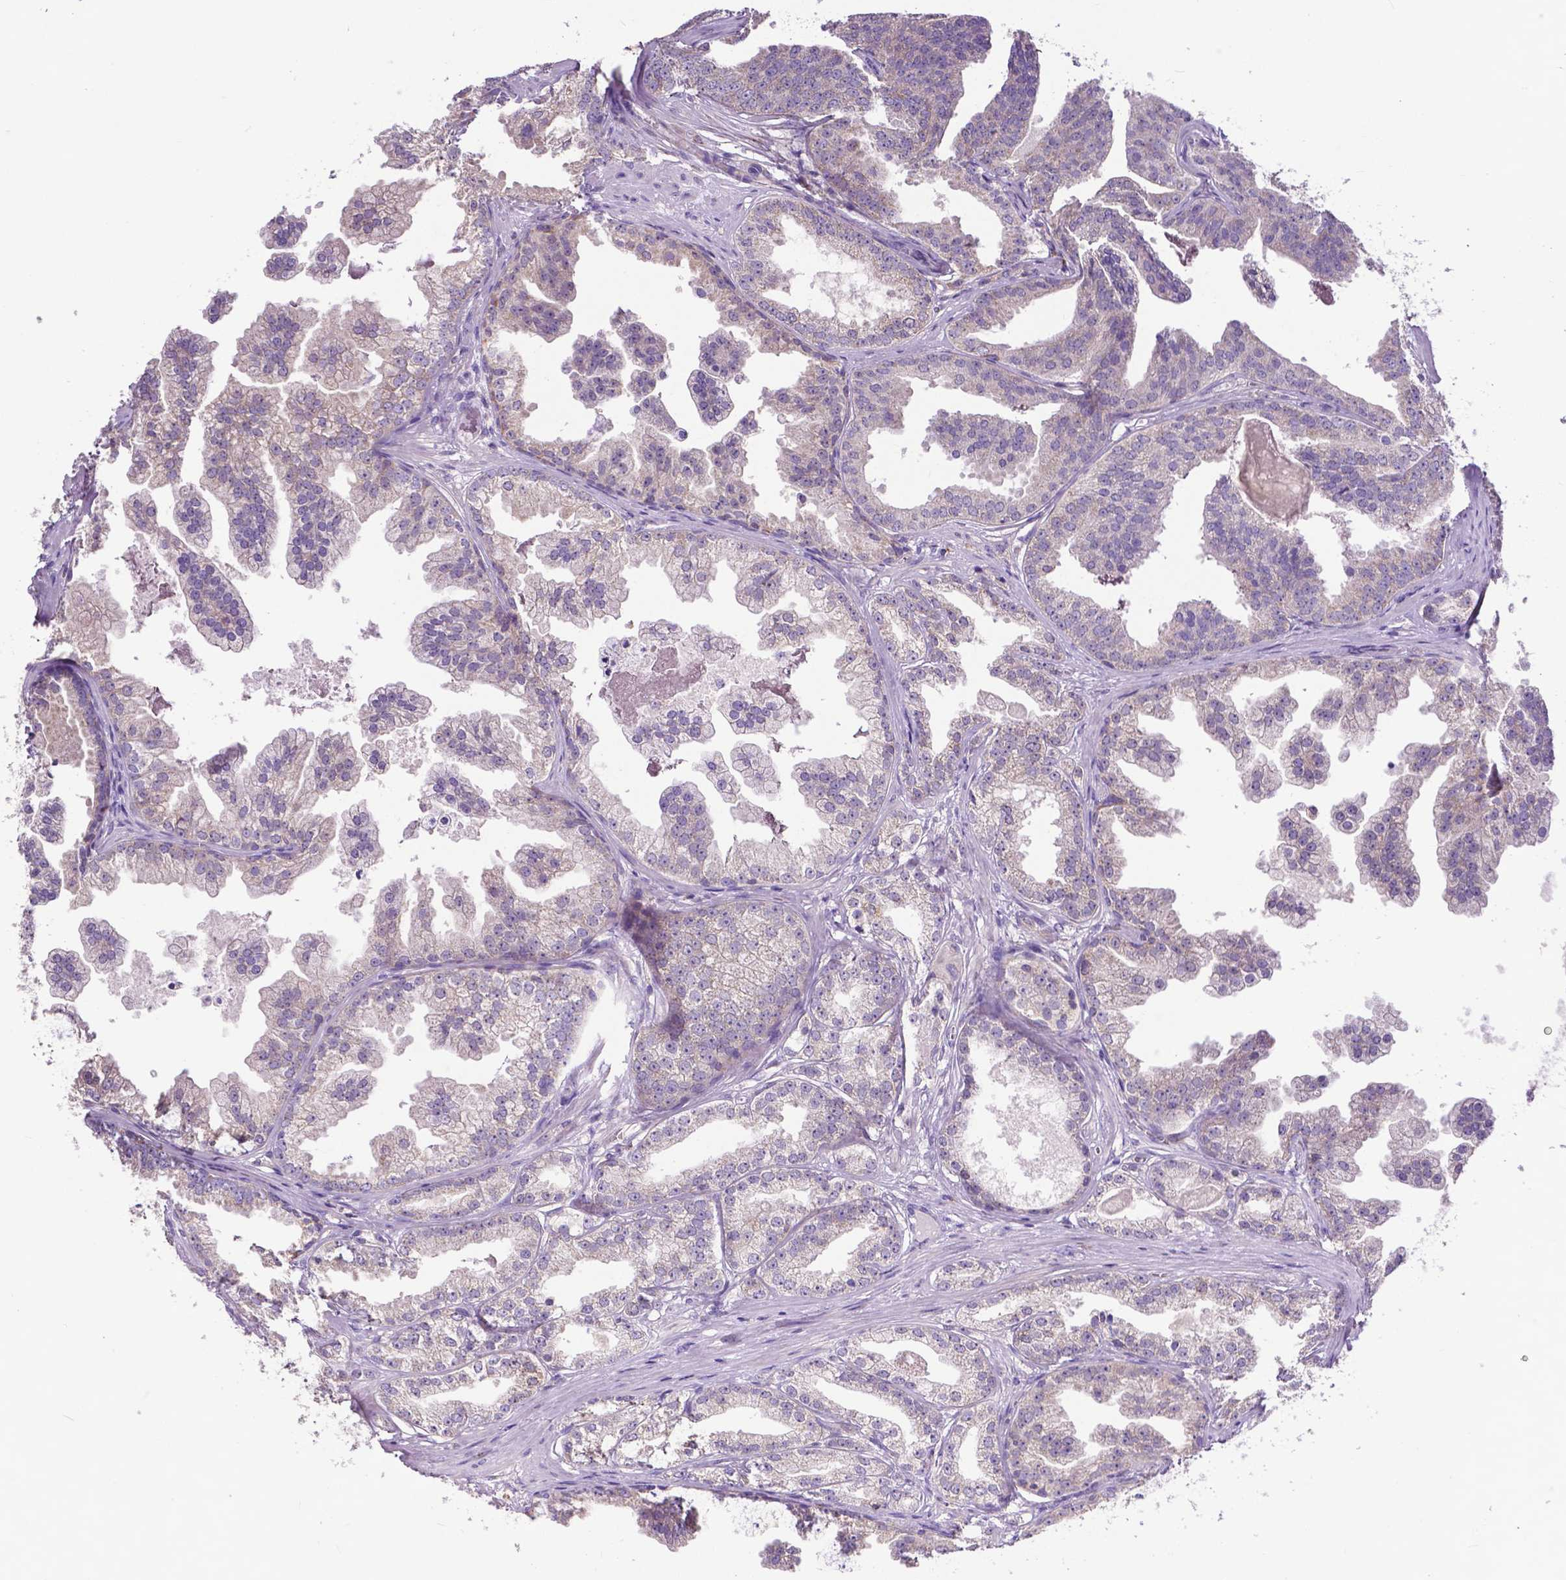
{"staining": {"intensity": "negative", "quantity": "none", "location": "none"}, "tissue": "prostate cancer", "cell_type": "Tumor cells", "image_type": "cancer", "snomed": [{"axis": "morphology", "description": "Adenocarcinoma, Low grade"}, {"axis": "topography", "description": "Prostate"}], "caption": "High magnification brightfield microscopy of prostate cancer (low-grade adenocarcinoma) stained with DAB (brown) and counterstained with hematoxylin (blue): tumor cells show no significant expression.", "gene": "MCL1", "patient": {"sex": "male", "age": 65}}